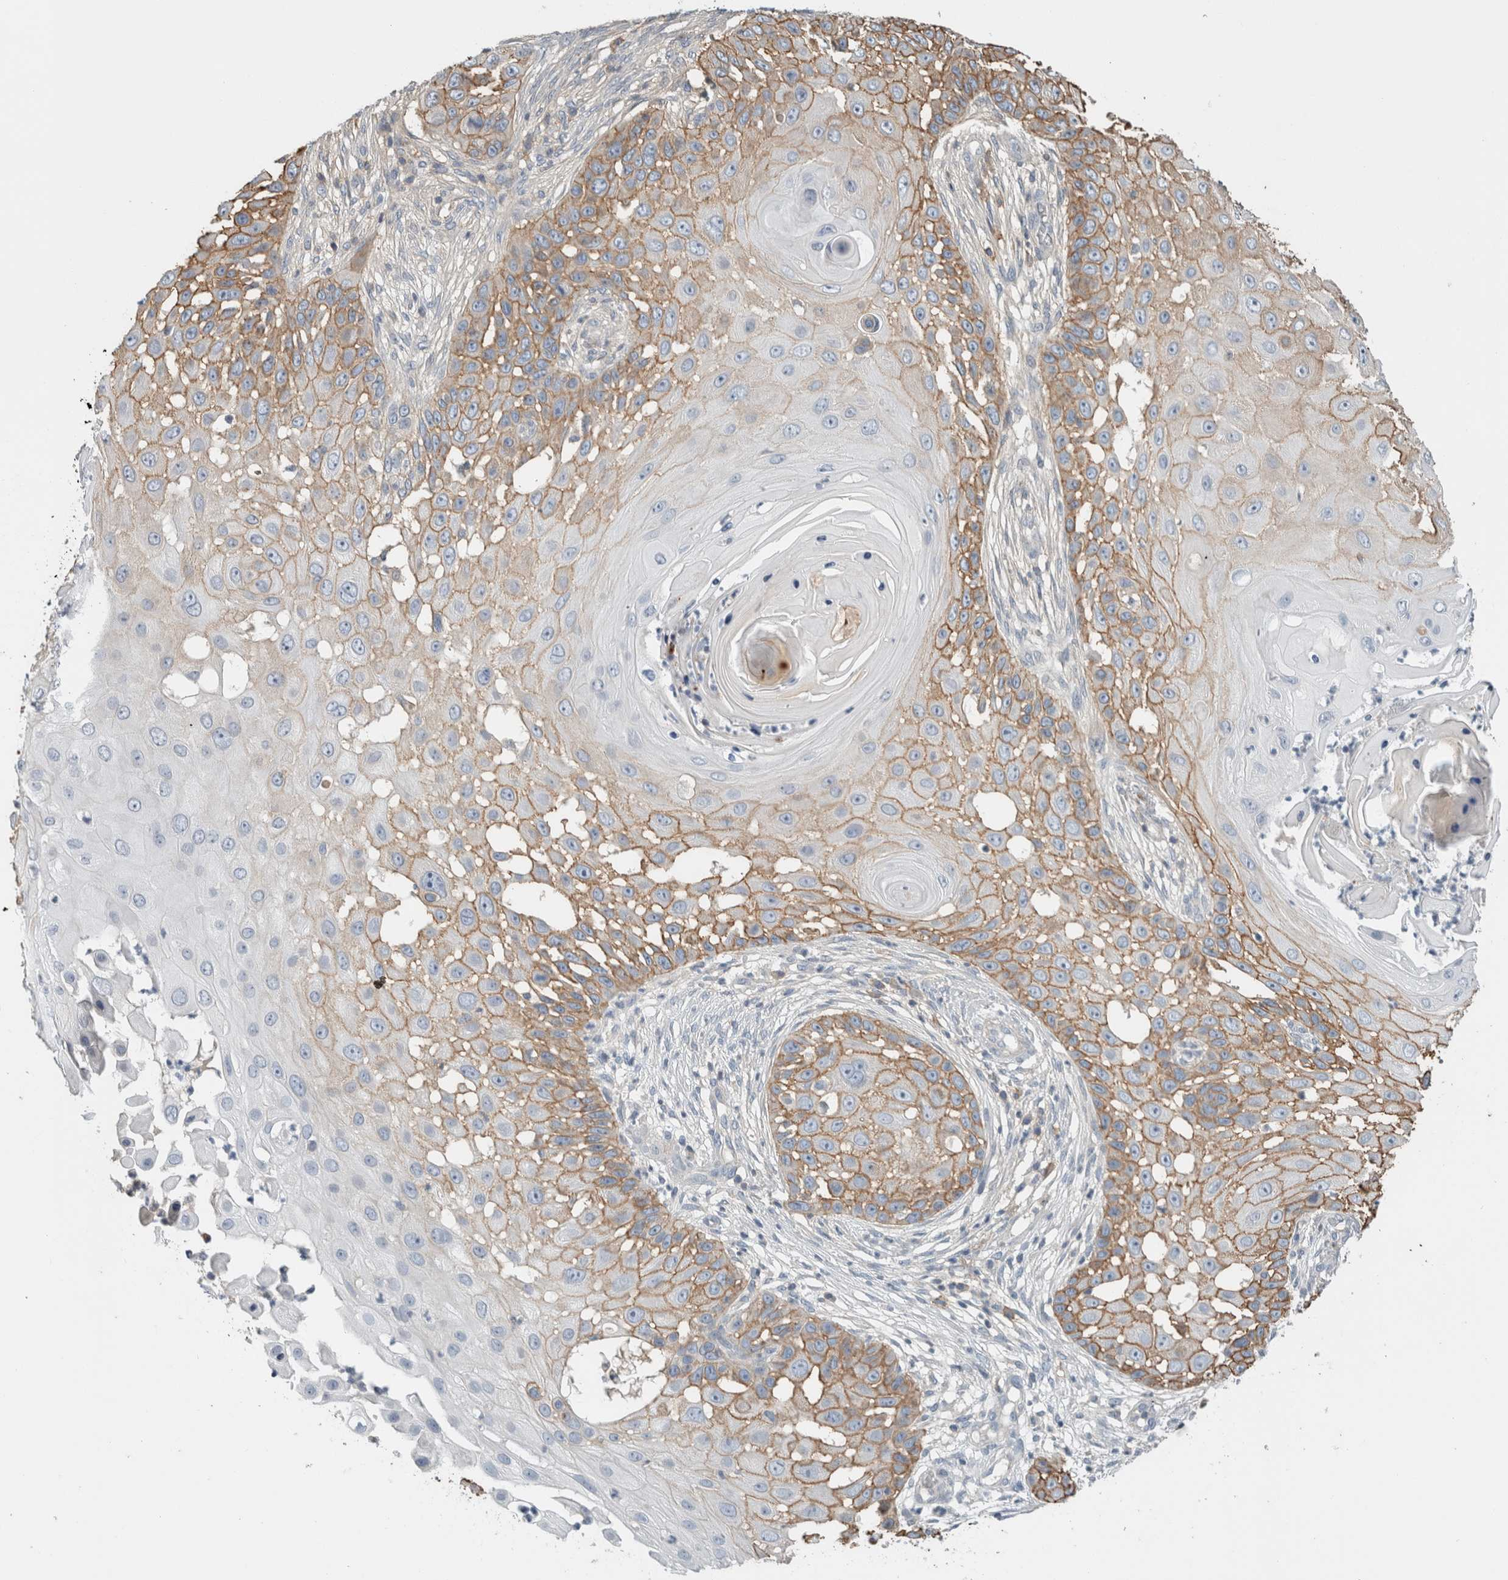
{"staining": {"intensity": "moderate", "quantity": "25%-75%", "location": "cytoplasmic/membranous"}, "tissue": "skin cancer", "cell_type": "Tumor cells", "image_type": "cancer", "snomed": [{"axis": "morphology", "description": "Squamous cell carcinoma, NOS"}, {"axis": "topography", "description": "Skin"}], "caption": "Protein analysis of skin squamous cell carcinoma tissue demonstrates moderate cytoplasmic/membranous staining in approximately 25%-75% of tumor cells. (IHC, brightfield microscopy, high magnification).", "gene": "ERCC6L2", "patient": {"sex": "female", "age": 44}}